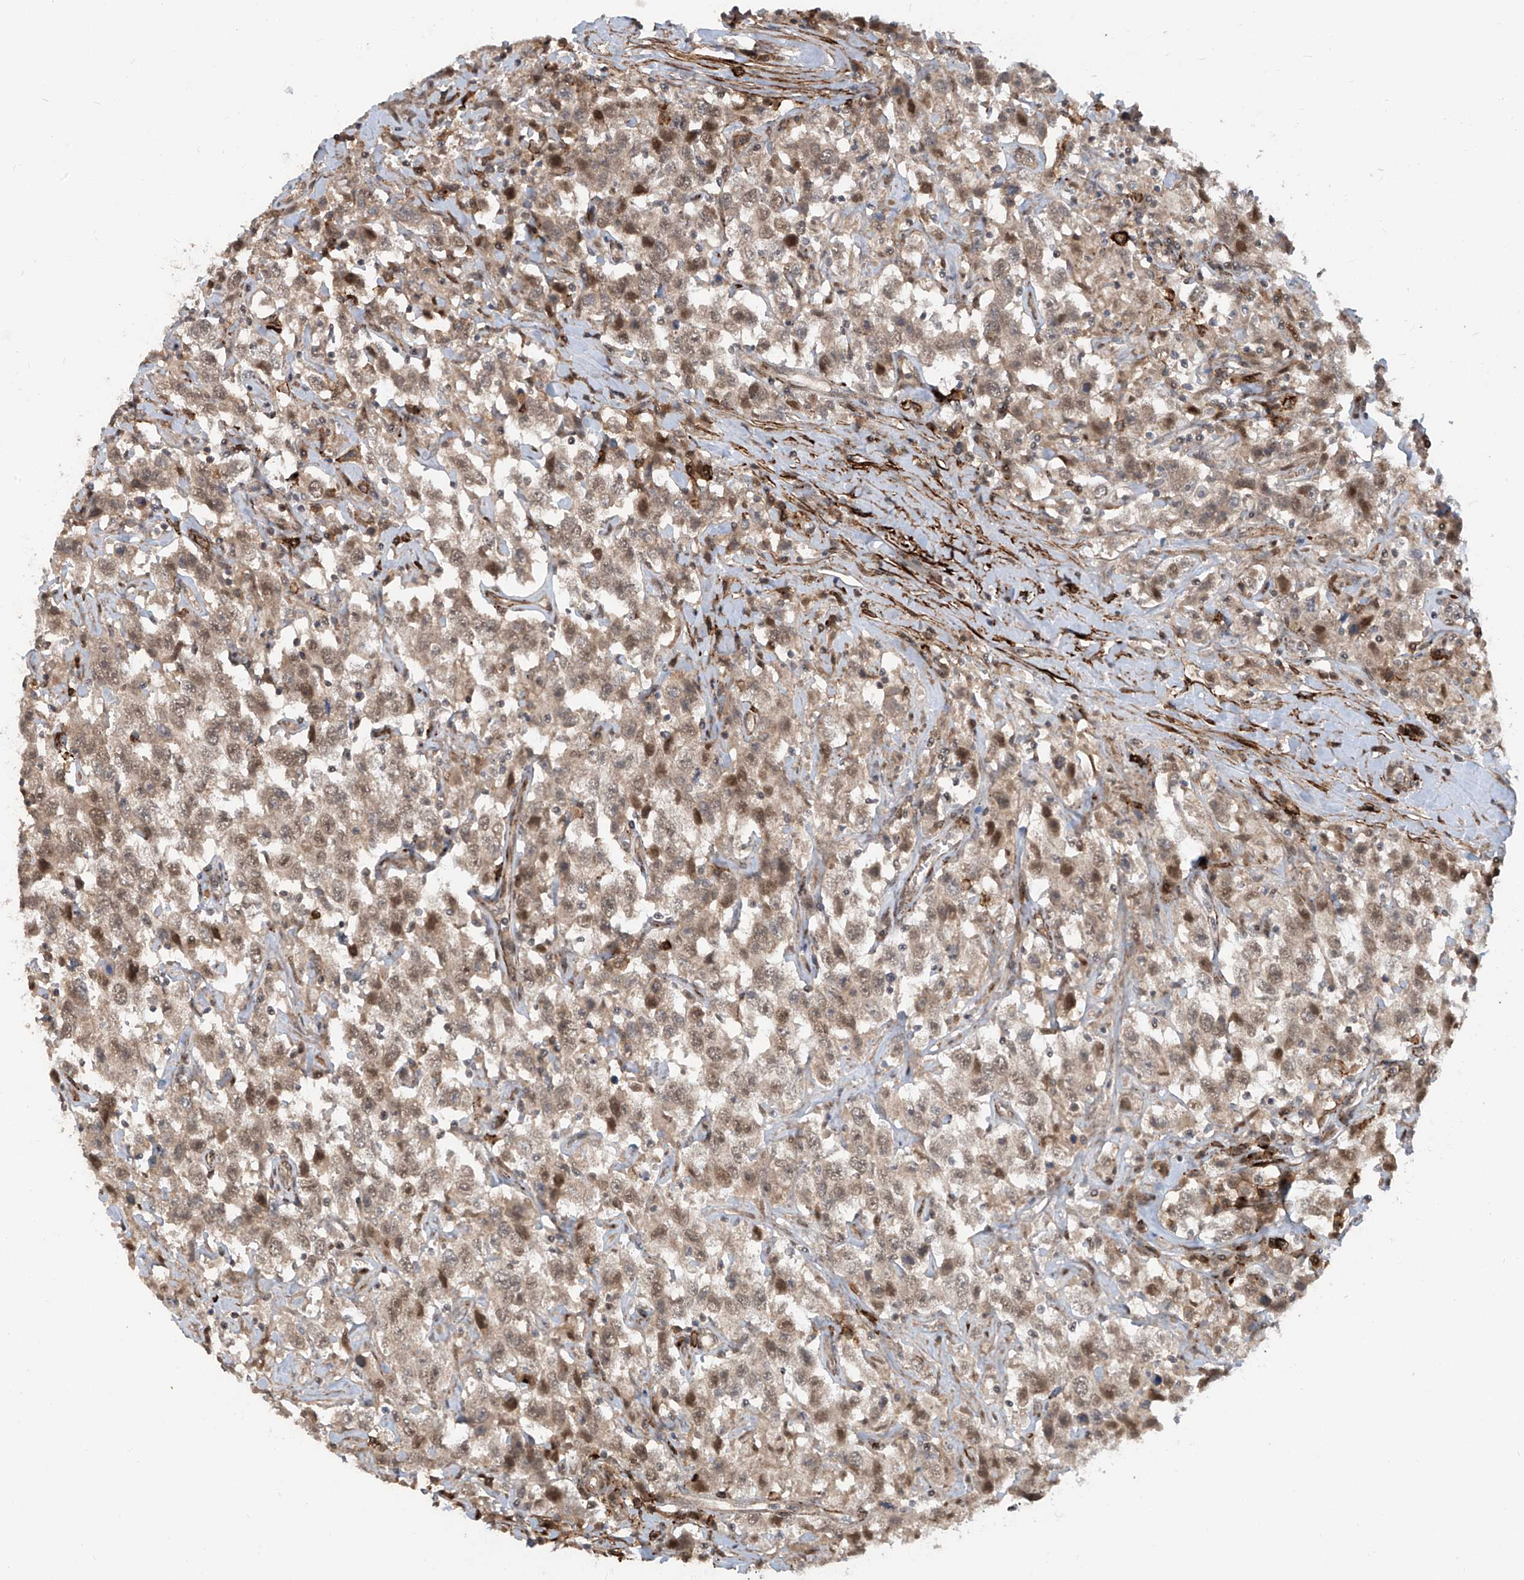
{"staining": {"intensity": "moderate", "quantity": ">75%", "location": "cytoplasmic/membranous,nuclear"}, "tissue": "testis cancer", "cell_type": "Tumor cells", "image_type": "cancer", "snomed": [{"axis": "morphology", "description": "Seminoma, NOS"}, {"axis": "topography", "description": "Testis"}], "caption": "High-power microscopy captured an immunohistochemistry (IHC) histopathology image of testis cancer, revealing moderate cytoplasmic/membranous and nuclear expression in about >75% of tumor cells.", "gene": "LAGE3", "patient": {"sex": "male", "age": 41}}